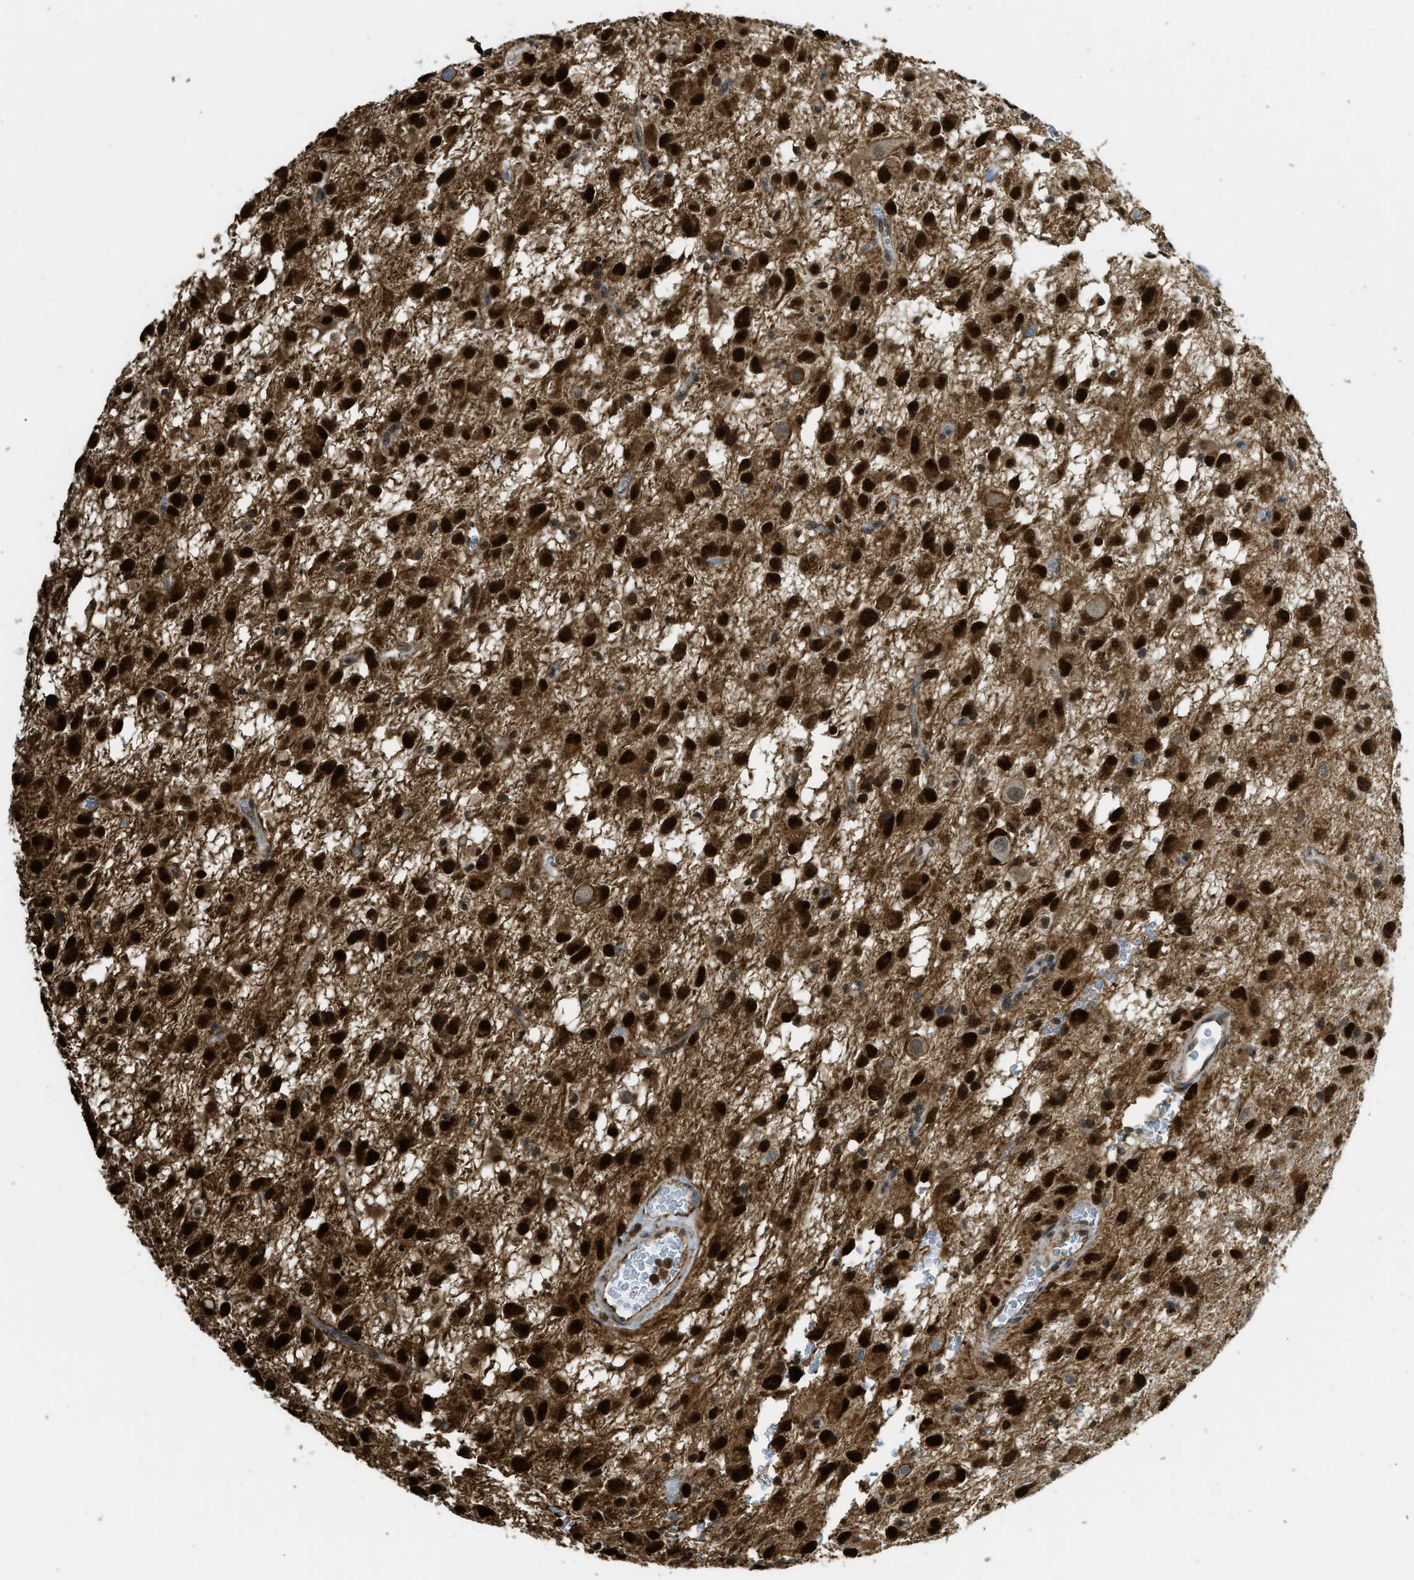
{"staining": {"intensity": "strong", "quantity": ">75%", "location": "cytoplasmic/membranous,nuclear"}, "tissue": "glioma", "cell_type": "Tumor cells", "image_type": "cancer", "snomed": [{"axis": "morphology", "description": "Glioma, malignant, Low grade"}, {"axis": "topography", "description": "Brain"}], "caption": "Strong cytoplasmic/membranous and nuclear protein staining is appreciated in about >75% of tumor cells in malignant glioma (low-grade).", "gene": "TNPO1", "patient": {"sex": "male", "age": 77}}